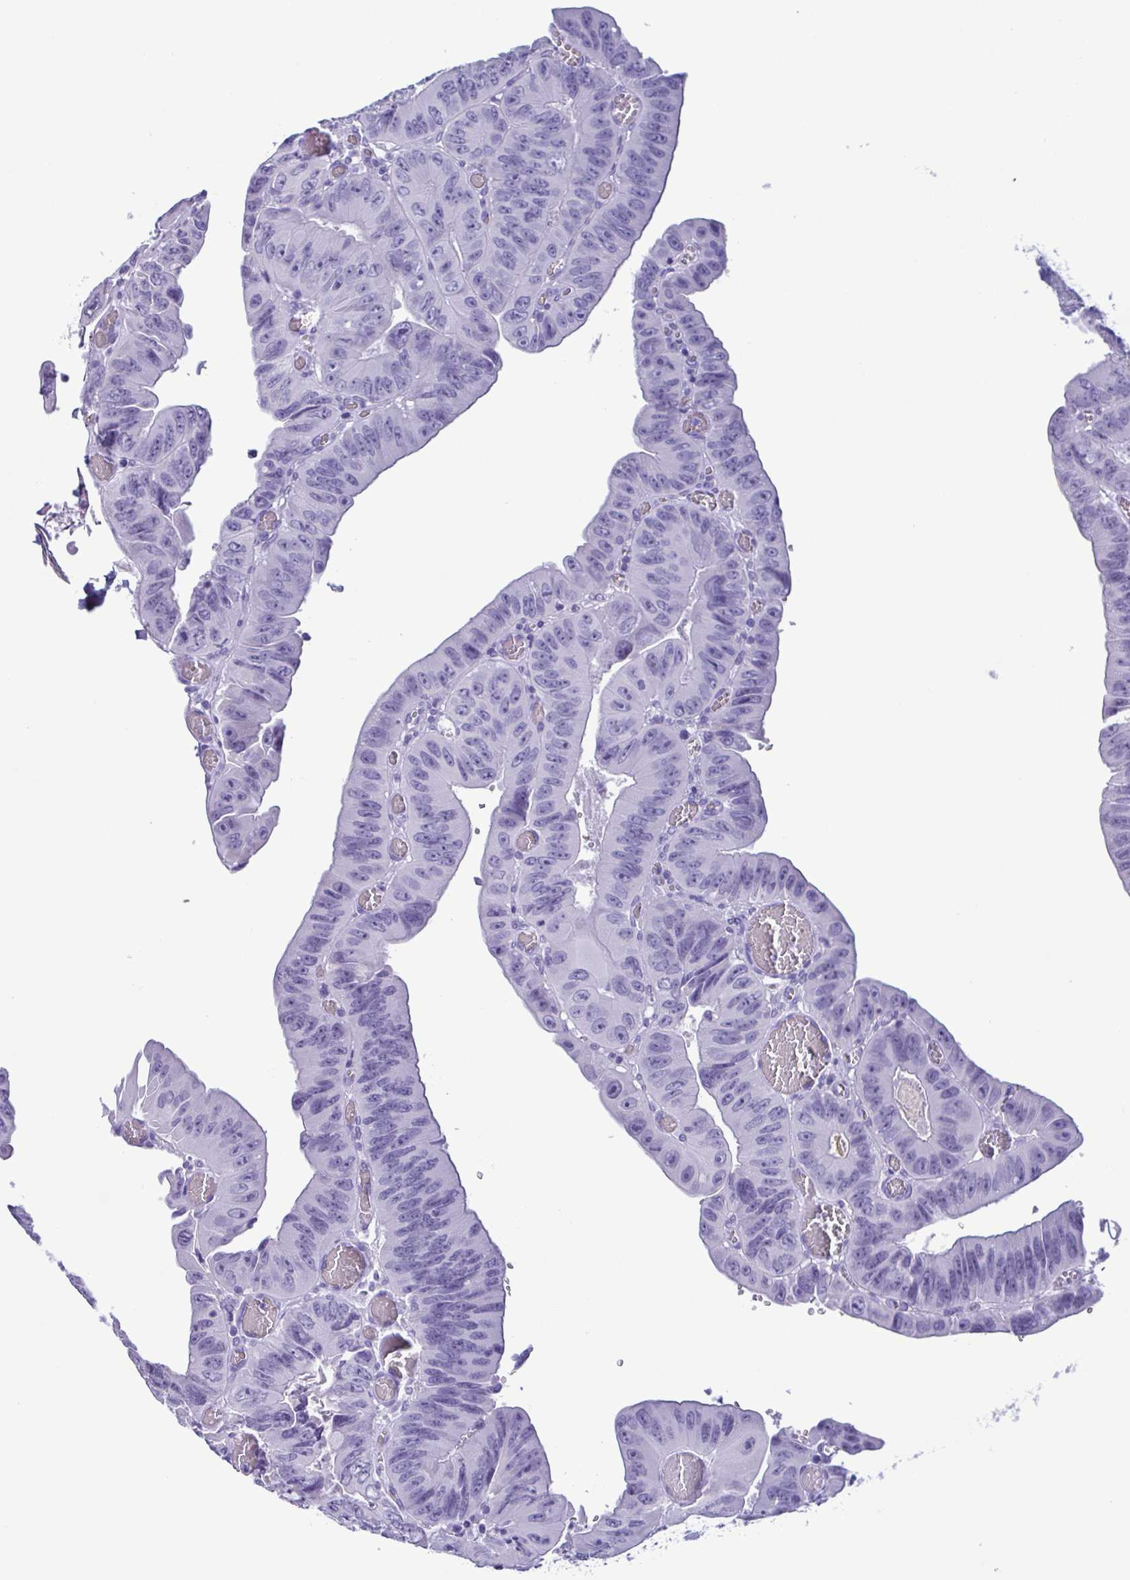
{"staining": {"intensity": "negative", "quantity": "none", "location": "none"}, "tissue": "colorectal cancer", "cell_type": "Tumor cells", "image_type": "cancer", "snomed": [{"axis": "morphology", "description": "Adenocarcinoma, NOS"}, {"axis": "topography", "description": "Colon"}], "caption": "There is no significant positivity in tumor cells of colorectal adenocarcinoma.", "gene": "LTF", "patient": {"sex": "female", "age": 84}}